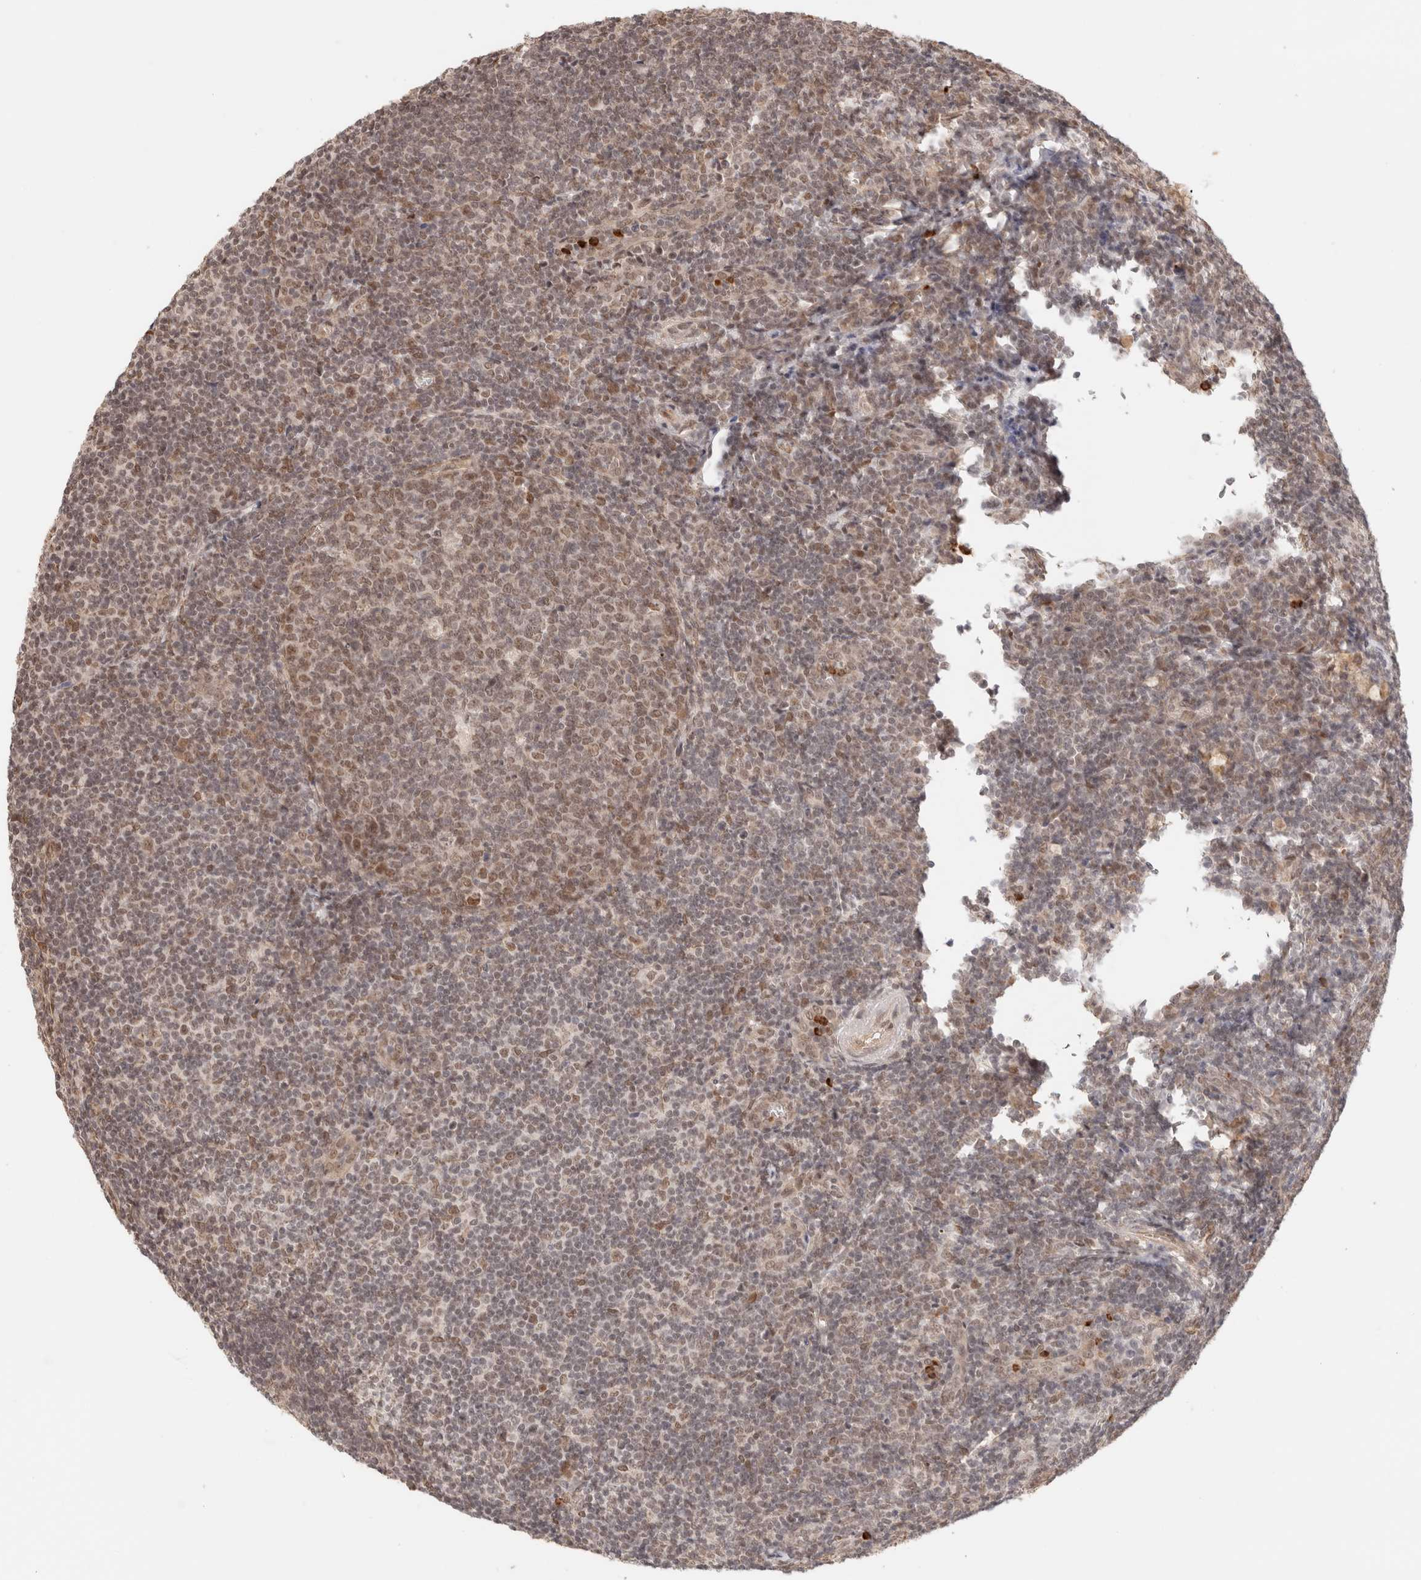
{"staining": {"intensity": "moderate", "quantity": ">75%", "location": "nuclear"}, "tissue": "tonsil", "cell_type": "Germinal center cells", "image_type": "normal", "snomed": [{"axis": "morphology", "description": "Normal tissue, NOS"}, {"axis": "topography", "description": "Tonsil"}], "caption": "Tonsil stained for a protein exhibits moderate nuclear positivity in germinal center cells. (Brightfield microscopy of DAB IHC at high magnification).", "gene": "BRPF3", "patient": {"sex": "male", "age": 37}}